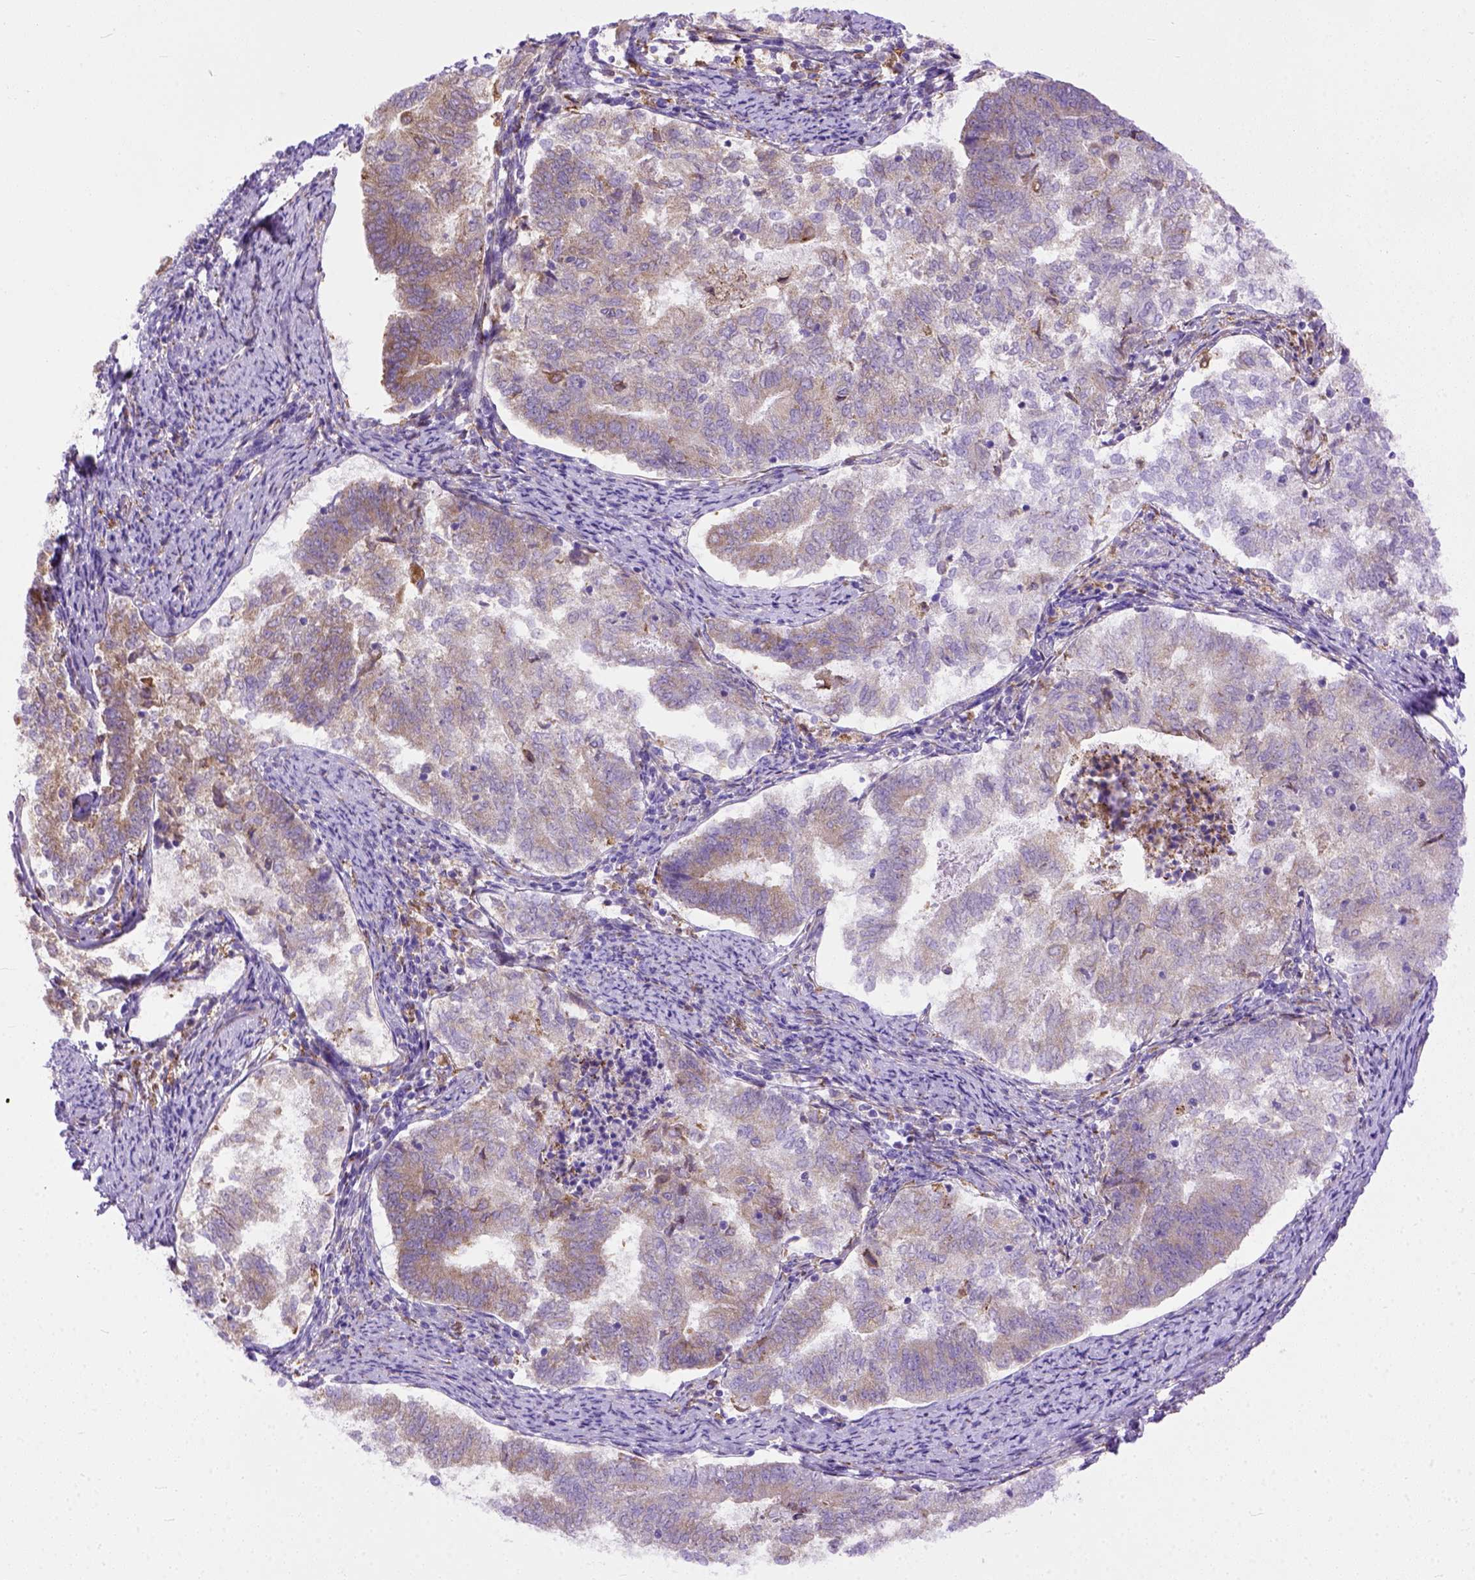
{"staining": {"intensity": "moderate", "quantity": ">75%", "location": "cytoplasmic/membranous"}, "tissue": "endometrial cancer", "cell_type": "Tumor cells", "image_type": "cancer", "snomed": [{"axis": "morphology", "description": "Adenocarcinoma, NOS"}, {"axis": "topography", "description": "Endometrium"}], "caption": "Protein staining demonstrates moderate cytoplasmic/membranous expression in about >75% of tumor cells in adenocarcinoma (endometrial).", "gene": "PLK4", "patient": {"sex": "female", "age": 65}}